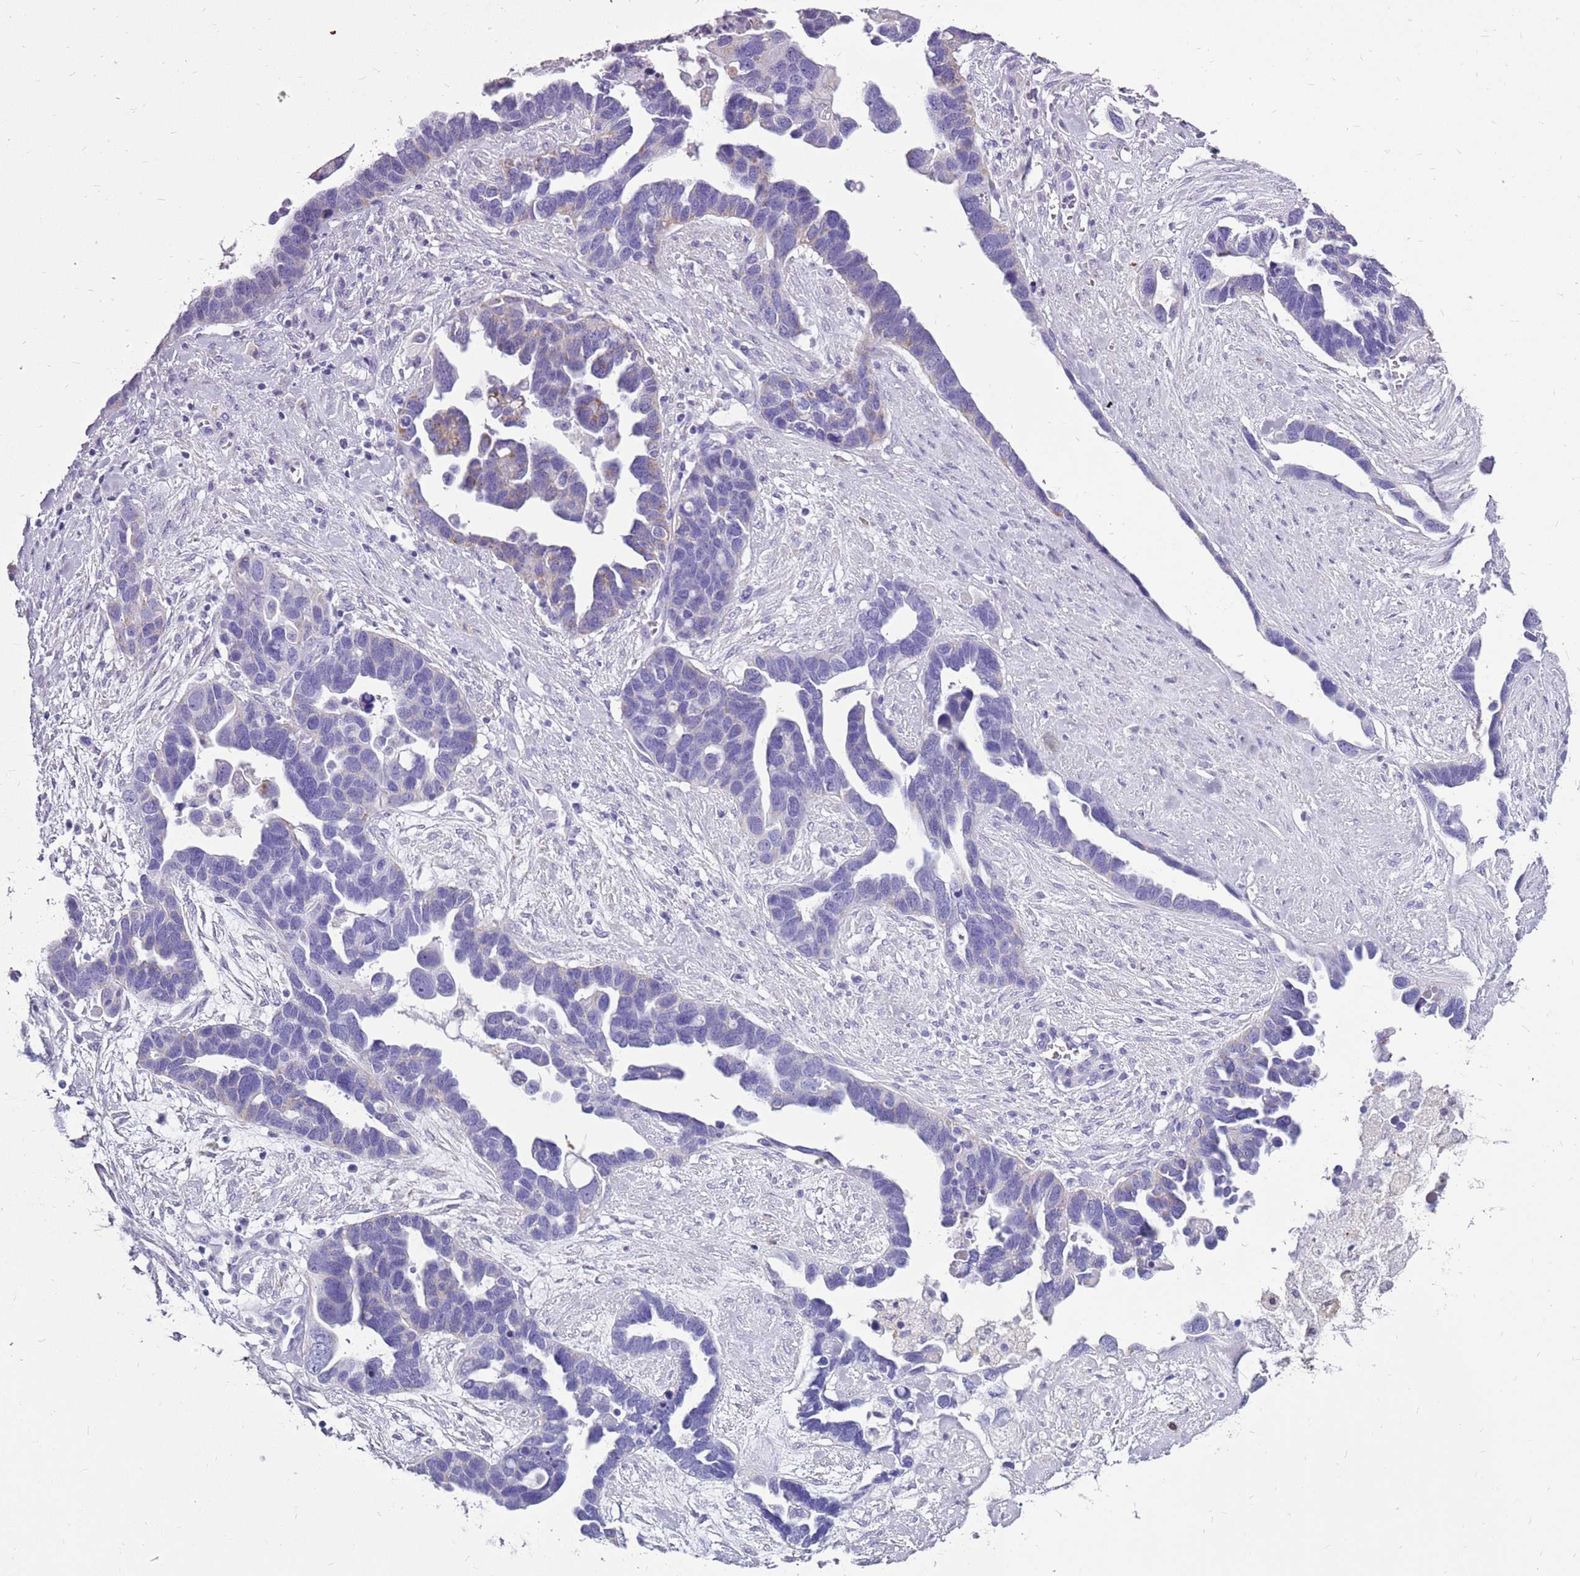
{"staining": {"intensity": "negative", "quantity": "none", "location": "none"}, "tissue": "ovarian cancer", "cell_type": "Tumor cells", "image_type": "cancer", "snomed": [{"axis": "morphology", "description": "Cystadenocarcinoma, serous, NOS"}, {"axis": "topography", "description": "Ovary"}], "caption": "Micrograph shows no protein positivity in tumor cells of ovarian cancer (serous cystadenocarcinoma) tissue.", "gene": "ACSS3", "patient": {"sex": "female", "age": 54}}